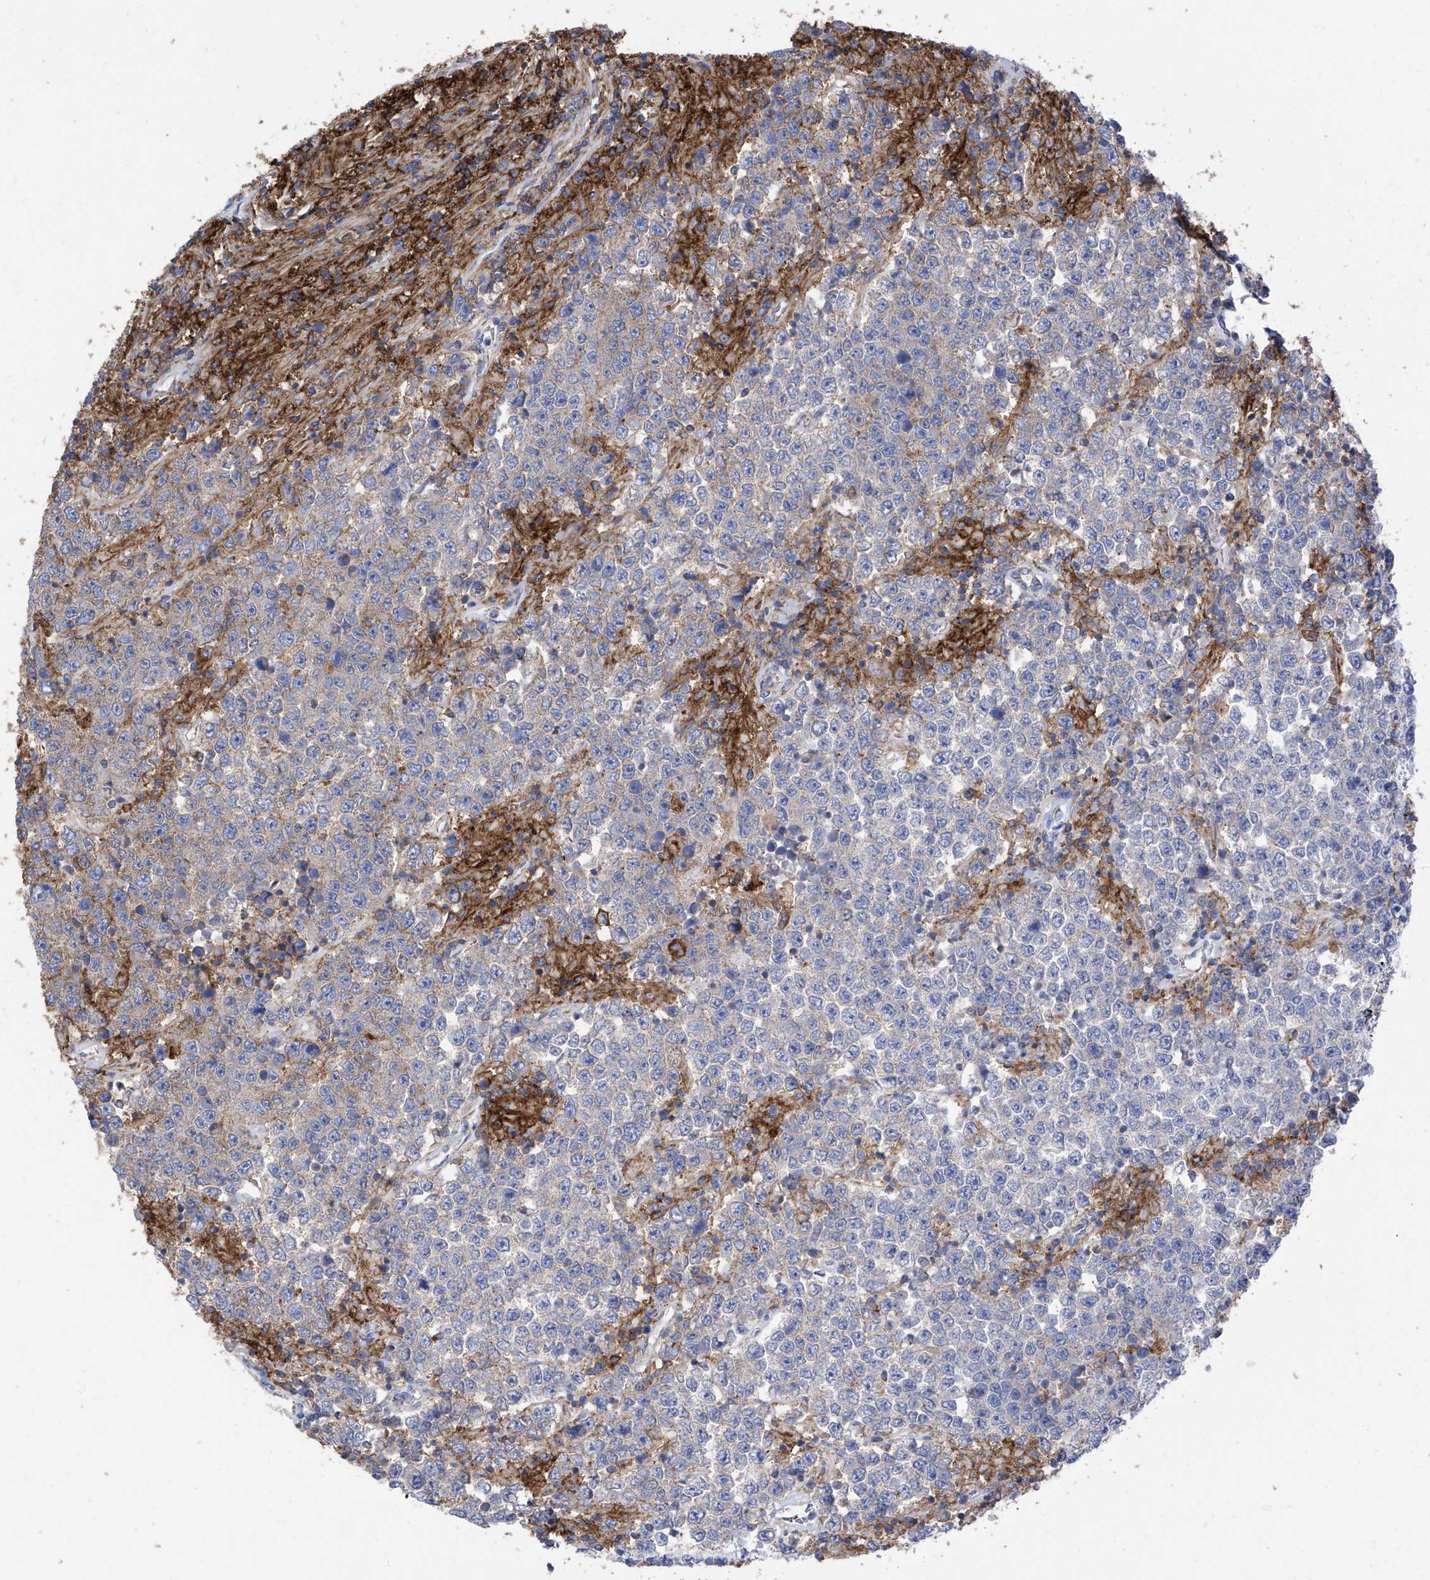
{"staining": {"intensity": "negative", "quantity": "none", "location": "none"}, "tissue": "testis cancer", "cell_type": "Tumor cells", "image_type": "cancer", "snomed": [{"axis": "morphology", "description": "Normal tissue, NOS"}, {"axis": "morphology", "description": "Urothelial carcinoma, High grade"}, {"axis": "morphology", "description": "Seminoma, NOS"}, {"axis": "morphology", "description": "Carcinoma, Embryonal, NOS"}, {"axis": "topography", "description": "Urinary bladder"}, {"axis": "topography", "description": "Testis"}], "caption": "Tumor cells show no significant positivity in testis high-grade urothelial carcinoma.", "gene": "P2RX7", "patient": {"sex": "male", "age": 41}}